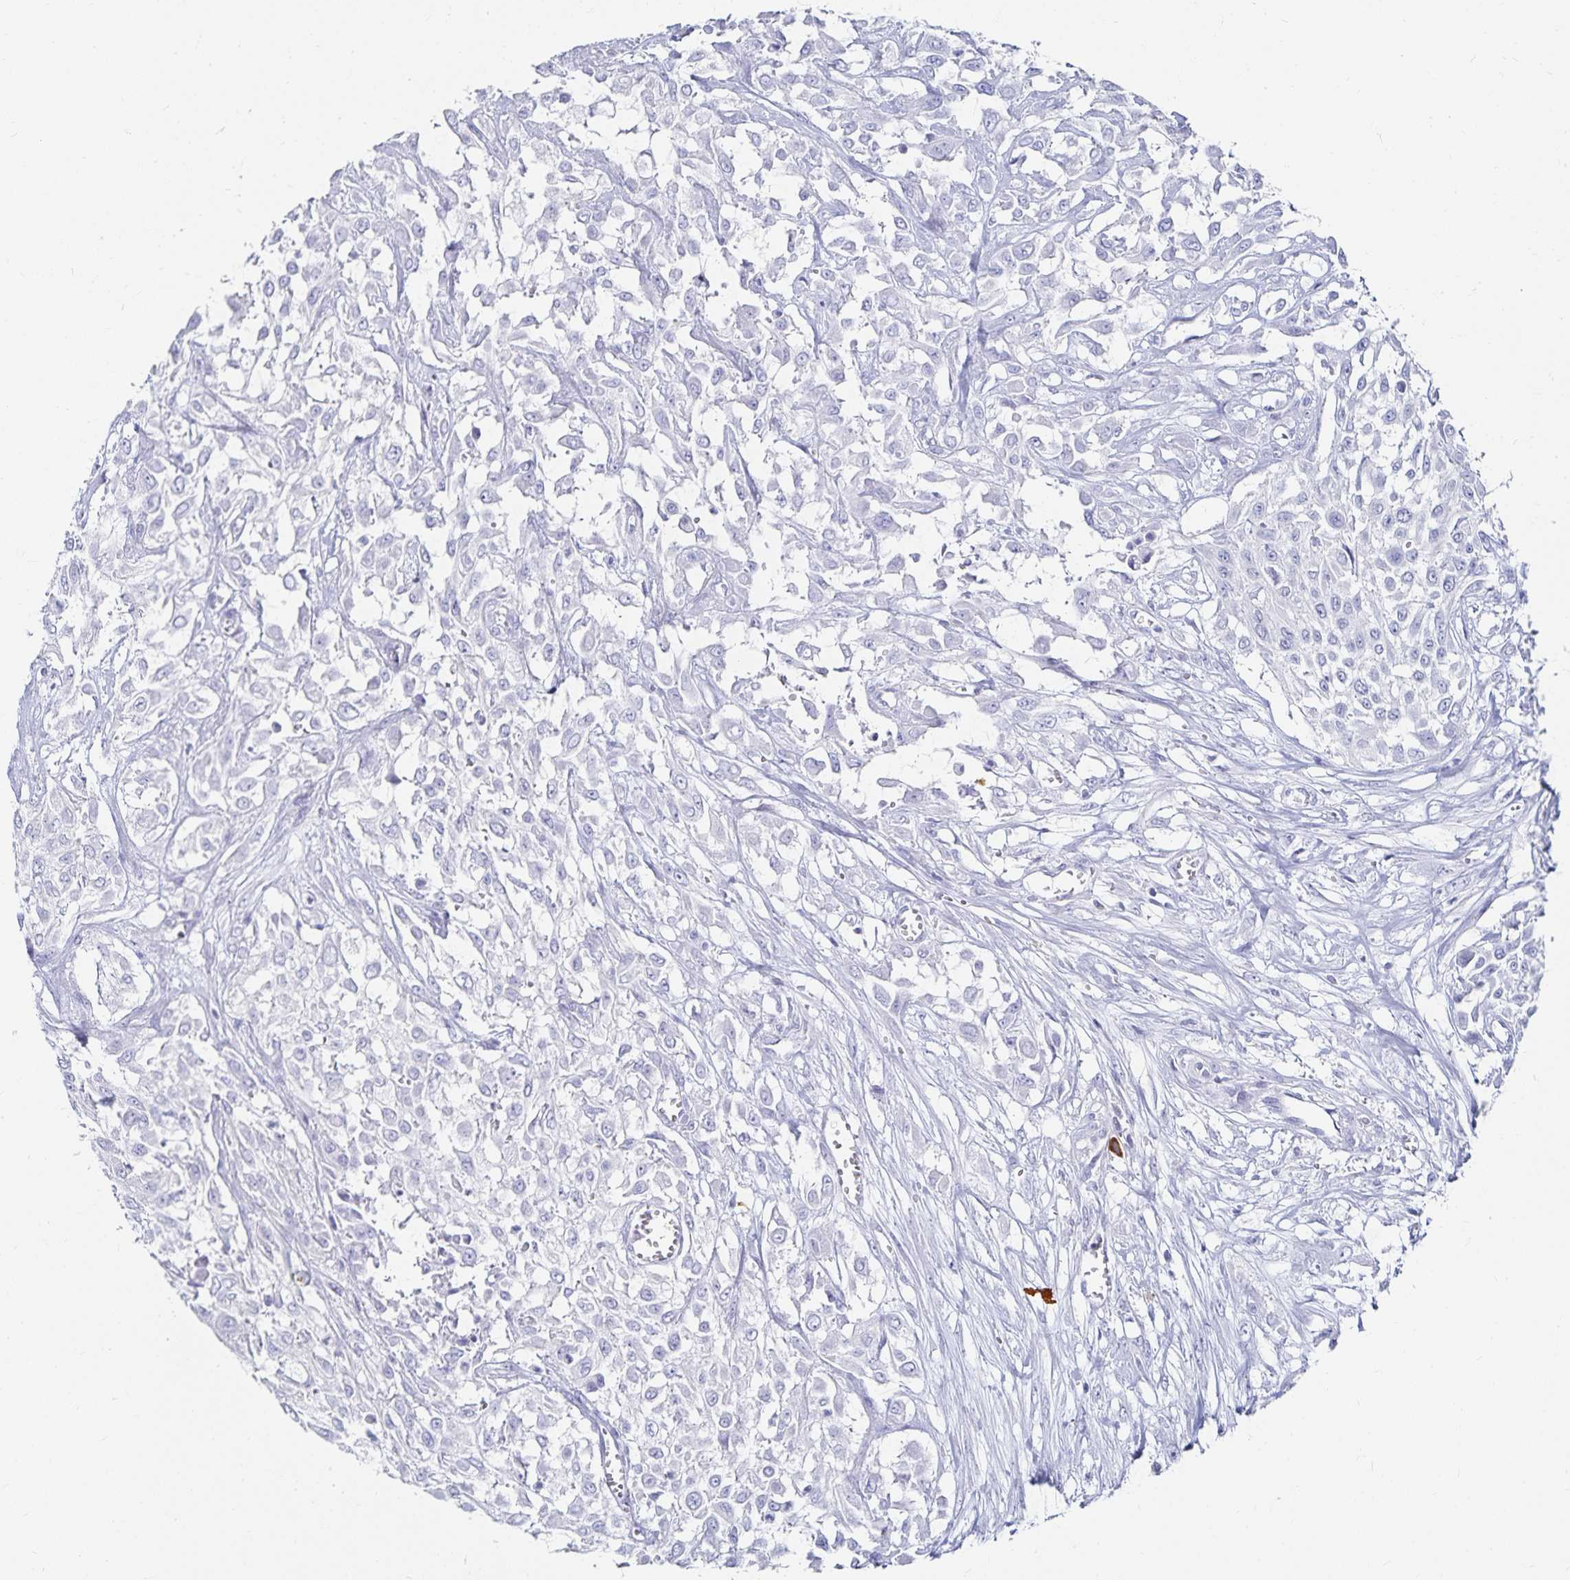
{"staining": {"intensity": "negative", "quantity": "none", "location": "none"}, "tissue": "urothelial cancer", "cell_type": "Tumor cells", "image_type": "cancer", "snomed": [{"axis": "morphology", "description": "Urothelial carcinoma, High grade"}, {"axis": "topography", "description": "Urinary bladder"}], "caption": "An immunohistochemistry (IHC) image of urothelial carcinoma (high-grade) is shown. There is no staining in tumor cells of urothelial carcinoma (high-grade). (DAB (3,3'-diaminobenzidine) immunohistochemistry (IHC) with hematoxylin counter stain).", "gene": "TNIP1", "patient": {"sex": "male", "age": 57}}